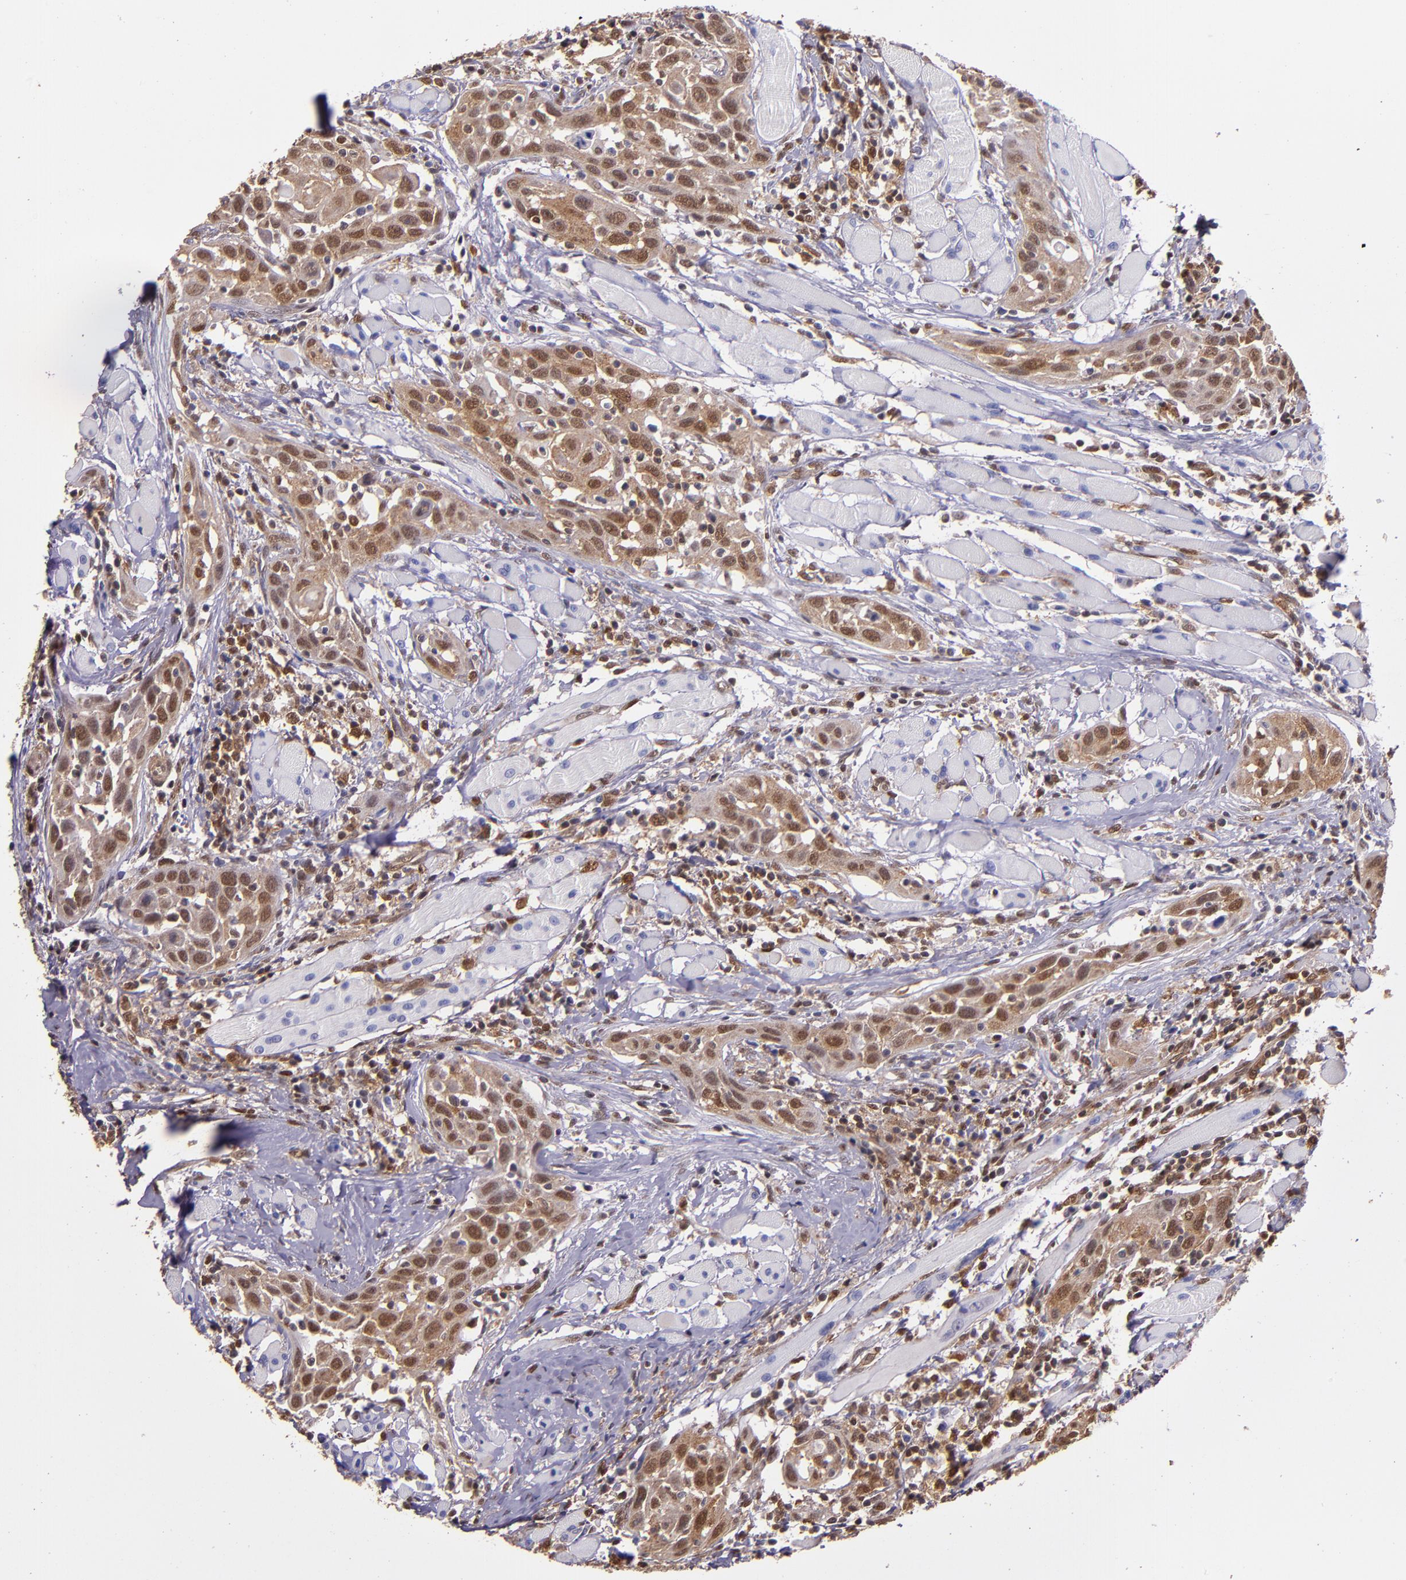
{"staining": {"intensity": "strong", "quantity": ">75%", "location": "cytoplasmic/membranous,nuclear"}, "tissue": "head and neck cancer", "cell_type": "Tumor cells", "image_type": "cancer", "snomed": [{"axis": "morphology", "description": "Squamous cell carcinoma, NOS"}, {"axis": "topography", "description": "Oral tissue"}, {"axis": "topography", "description": "Head-Neck"}], "caption": "Protein staining reveals strong cytoplasmic/membranous and nuclear staining in approximately >75% of tumor cells in squamous cell carcinoma (head and neck).", "gene": "STAT6", "patient": {"sex": "female", "age": 50}}